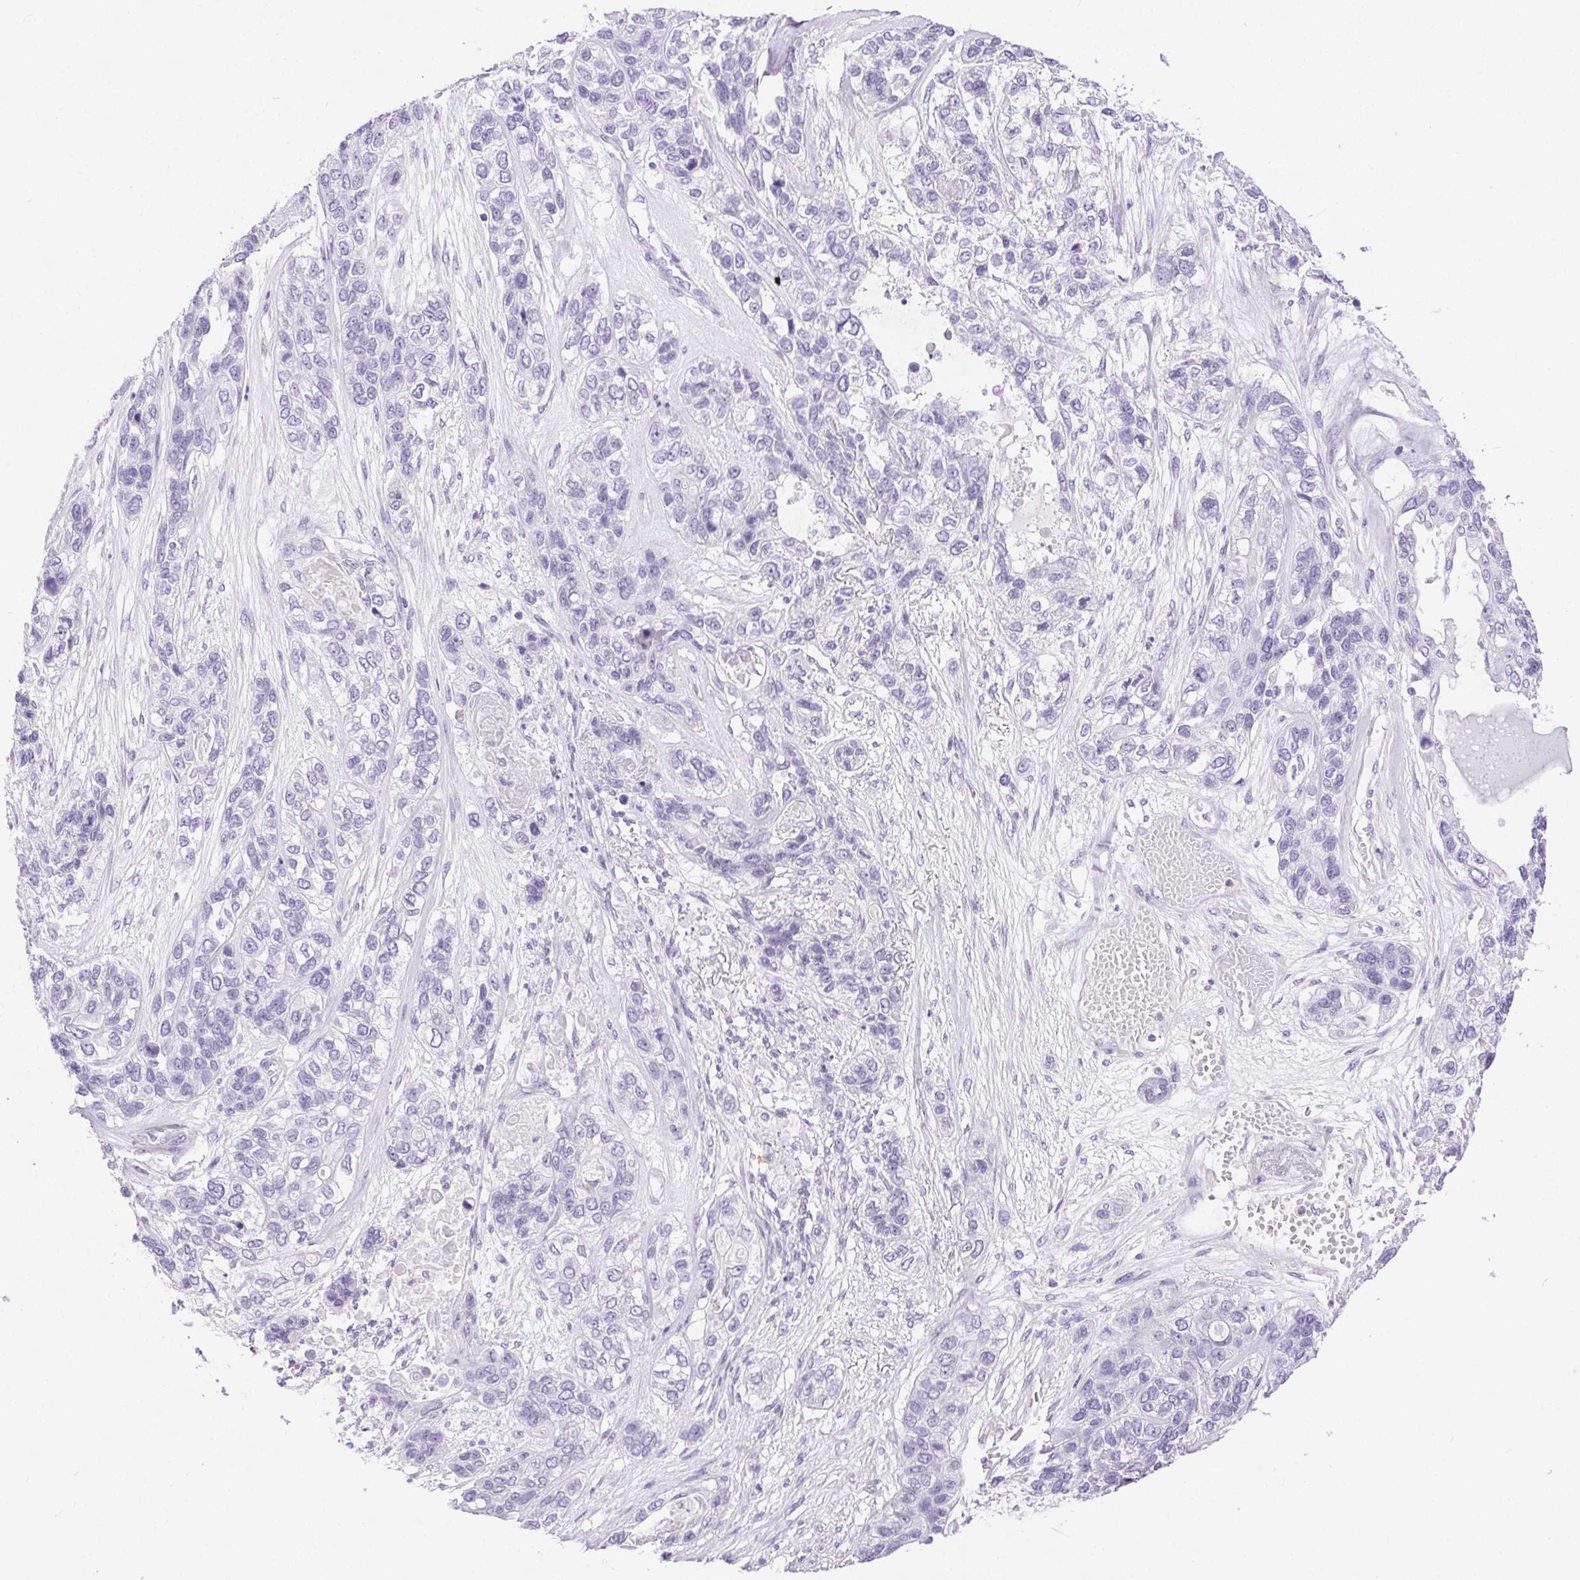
{"staining": {"intensity": "negative", "quantity": "none", "location": "none"}, "tissue": "lung cancer", "cell_type": "Tumor cells", "image_type": "cancer", "snomed": [{"axis": "morphology", "description": "Squamous cell carcinoma, NOS"}, {"axis": "topography", "description": "Lung"}], "caption": "Lung cancer (squamous cell carcinoma) stained for a protein using immunohistochemistry (IHC) displays no staining tumor cells.", "gene": "SHCBP1L", "patient": {"sex": "female", "age": 70}}